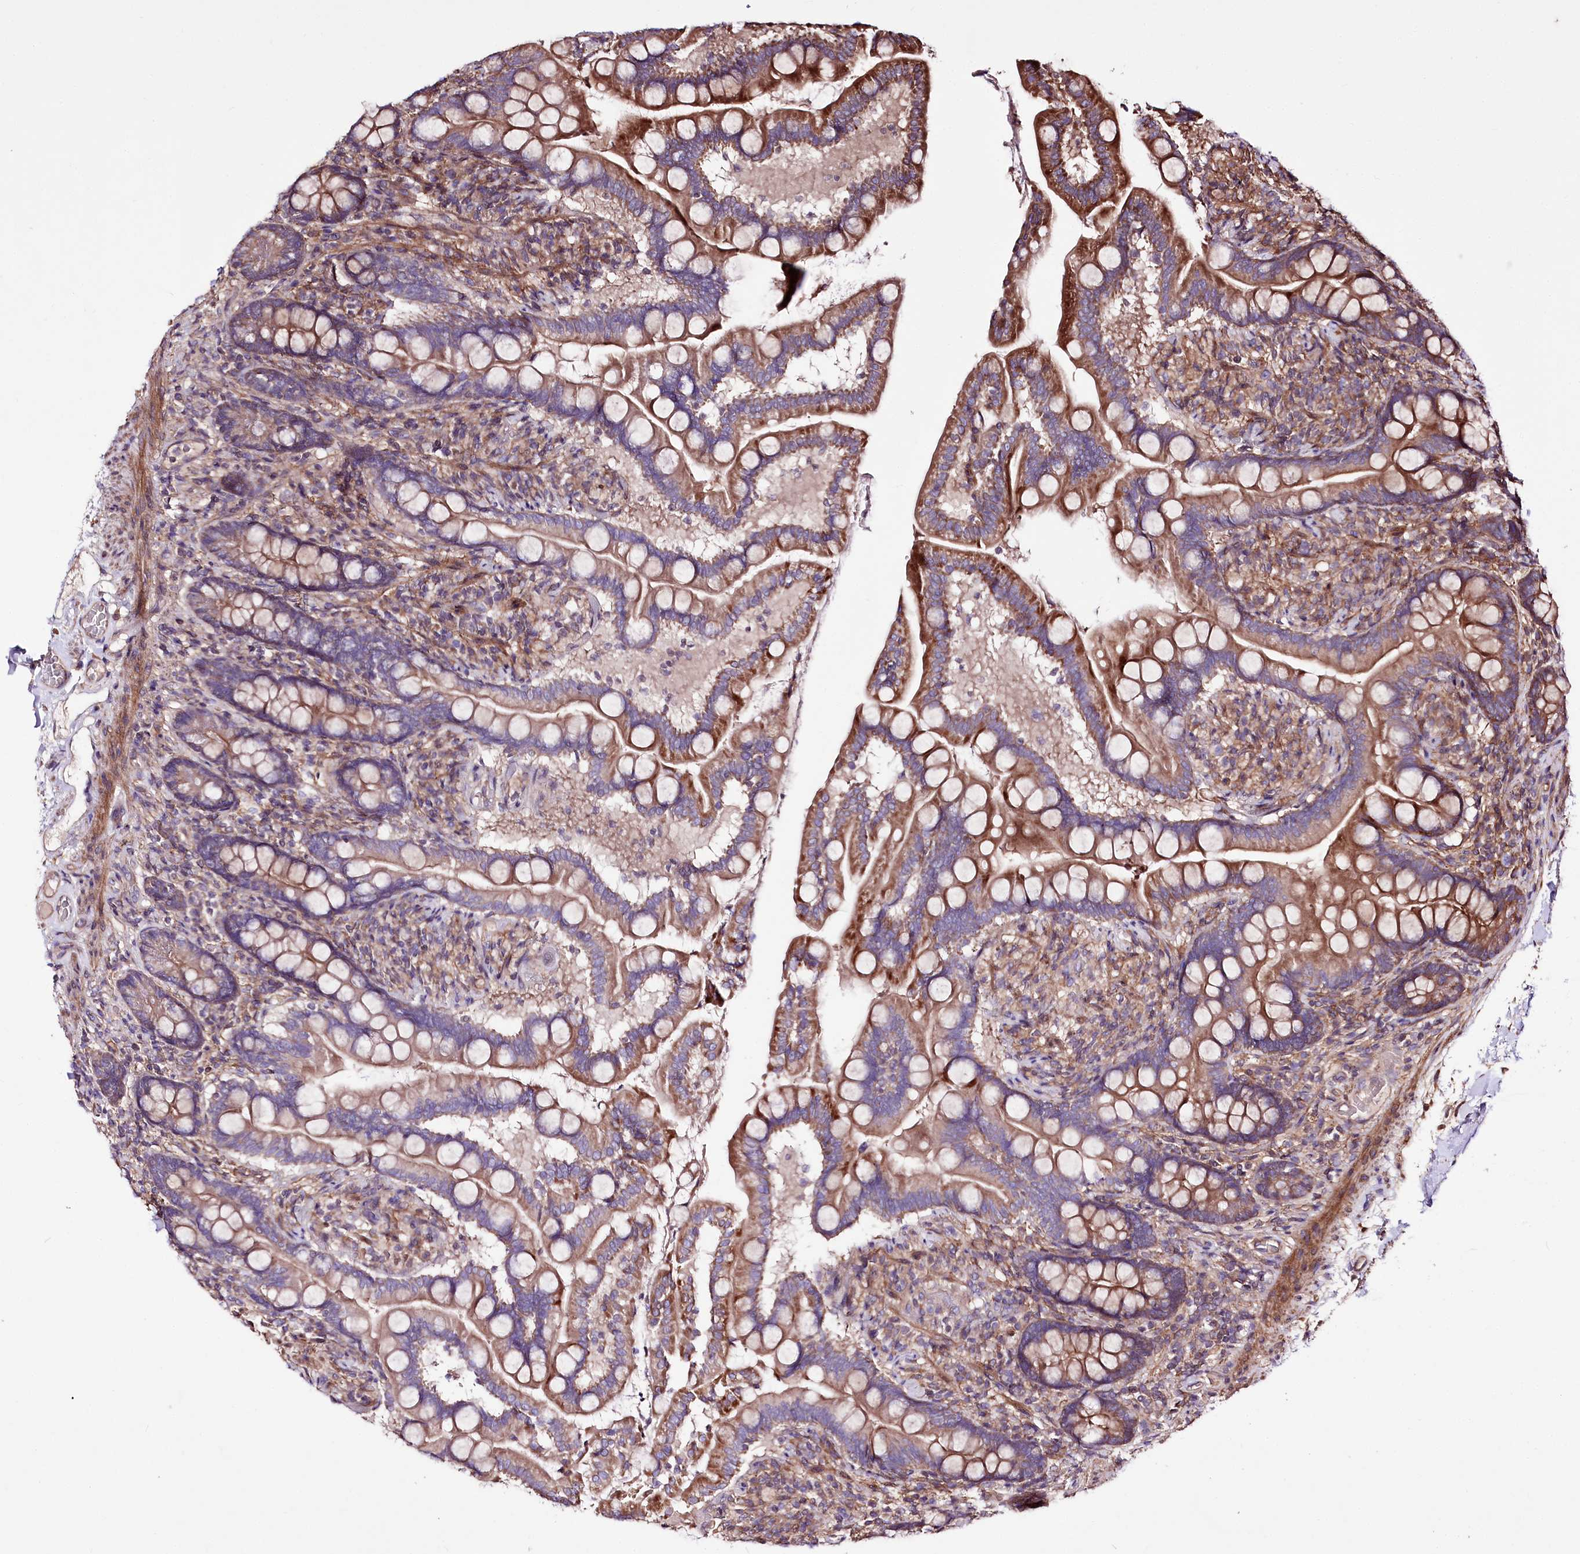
{"staining": {"intensity": "moderate", "quantity": ">75%", "location": "cytoplasmic/membranous"}, "tissue": "small intestine", "cell_type": "Glandular cells", "image_type": "normal", "snomed": [{"axis": "morphology", "description": "Normal tissue, NOS"}, {"axis": "topography", "description": "Small intestine"}], "caption": "IHC of unremarkable human small intestine displays medium levels of moderate cytoplasmic/membranous expression in approximately >75% of glandular cells.", "gene": "WWC1", "patient": {"sex": "female", "age": 64}}